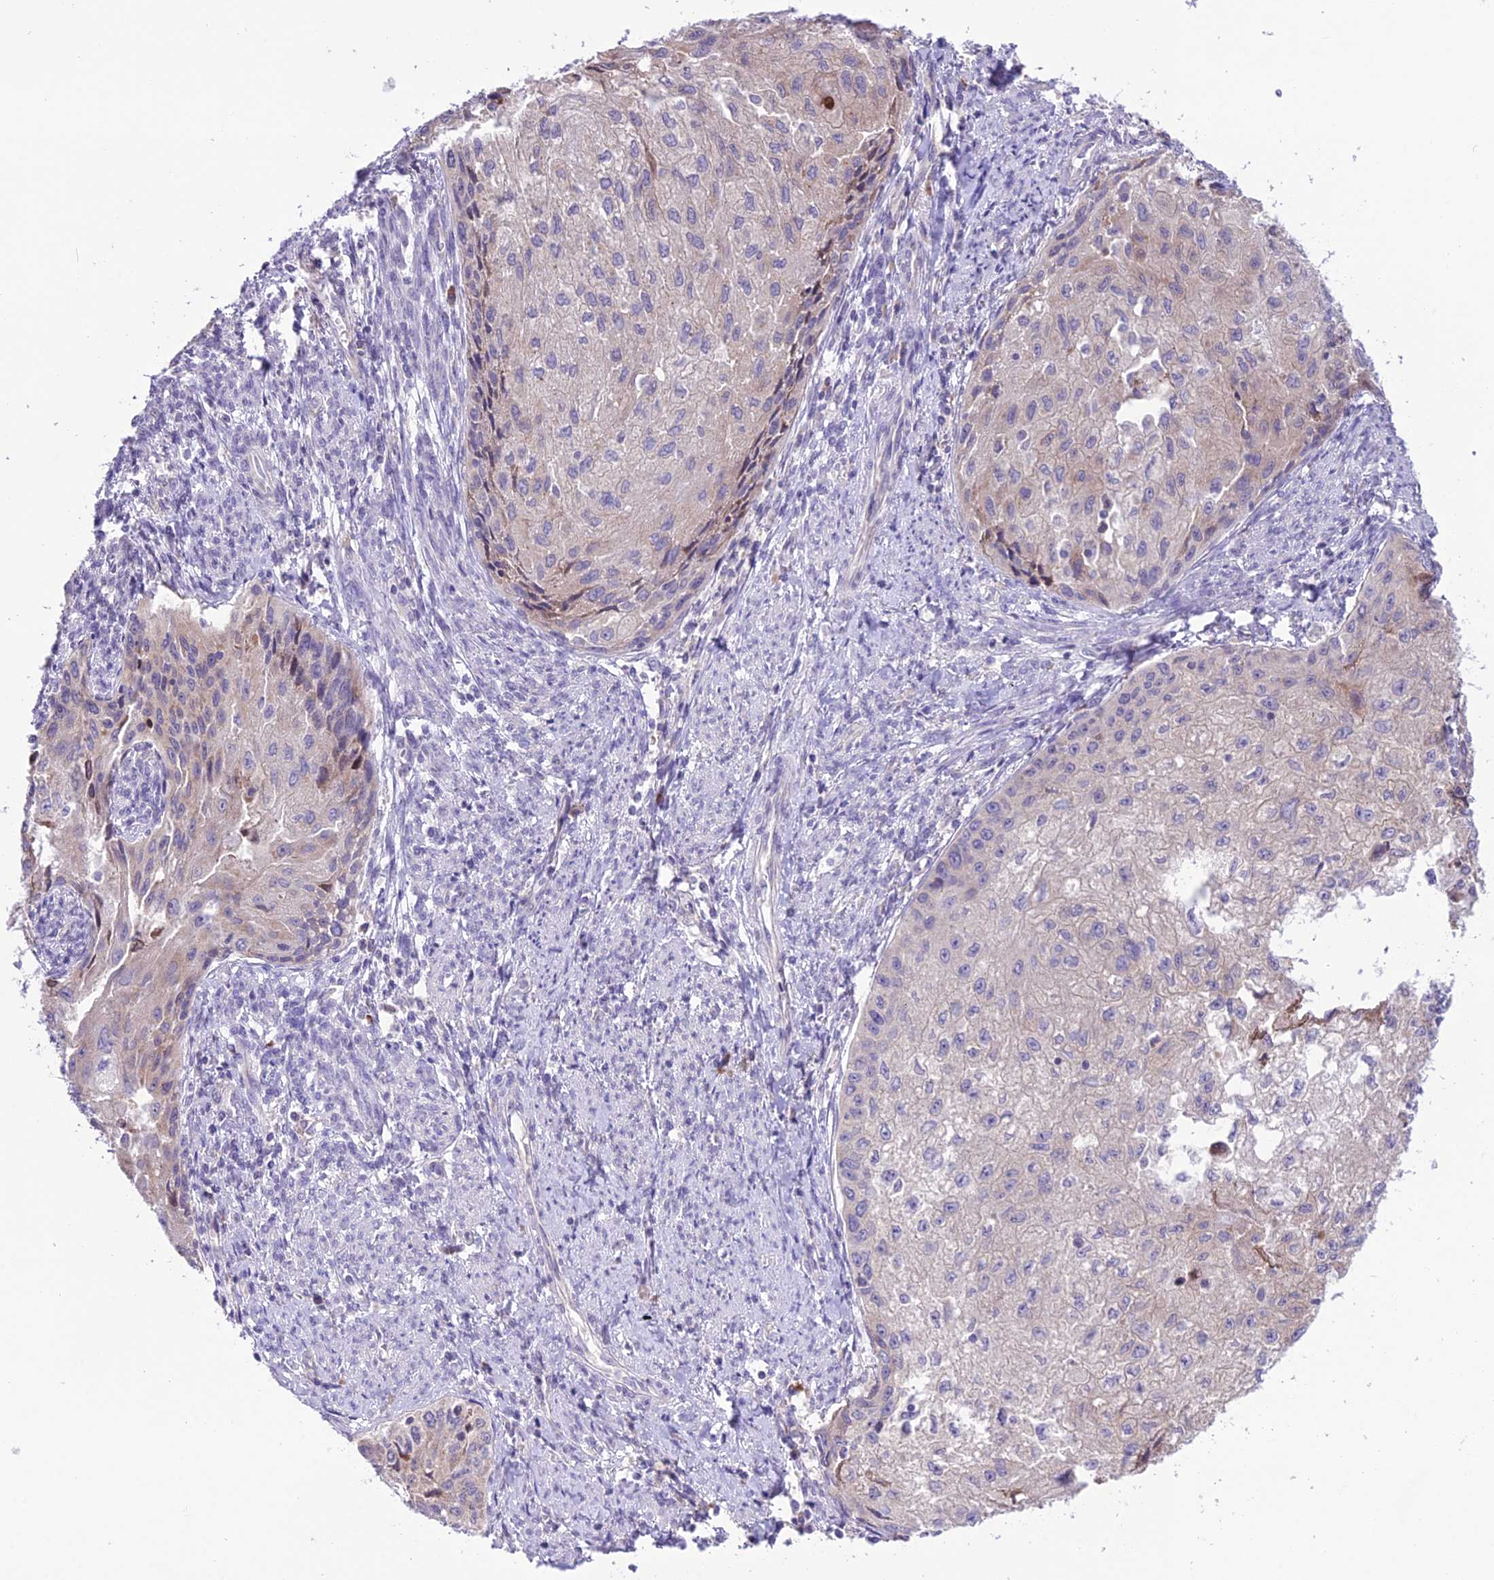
{"staining": {"intensity": "weak", "quantity": "<25%", "location": "cytoplasmic/membranous"}, "tissue": "cervical cancer", "cell_type": "Tumor cells", "image_type": "cancer", "snomed": [{"axis": "morphology", "description": "Squamous cell carcinoma, NOS"}, {"axis": "topography", "description": "Cervix"}], "caption": "This is a photomicrograph of immunohistochemistry (IHC) staining of cervical cancer, which shows no positivity in tumor cells.", "gene": "RPS26", "patient": {"sex": "female", "age": 67}}